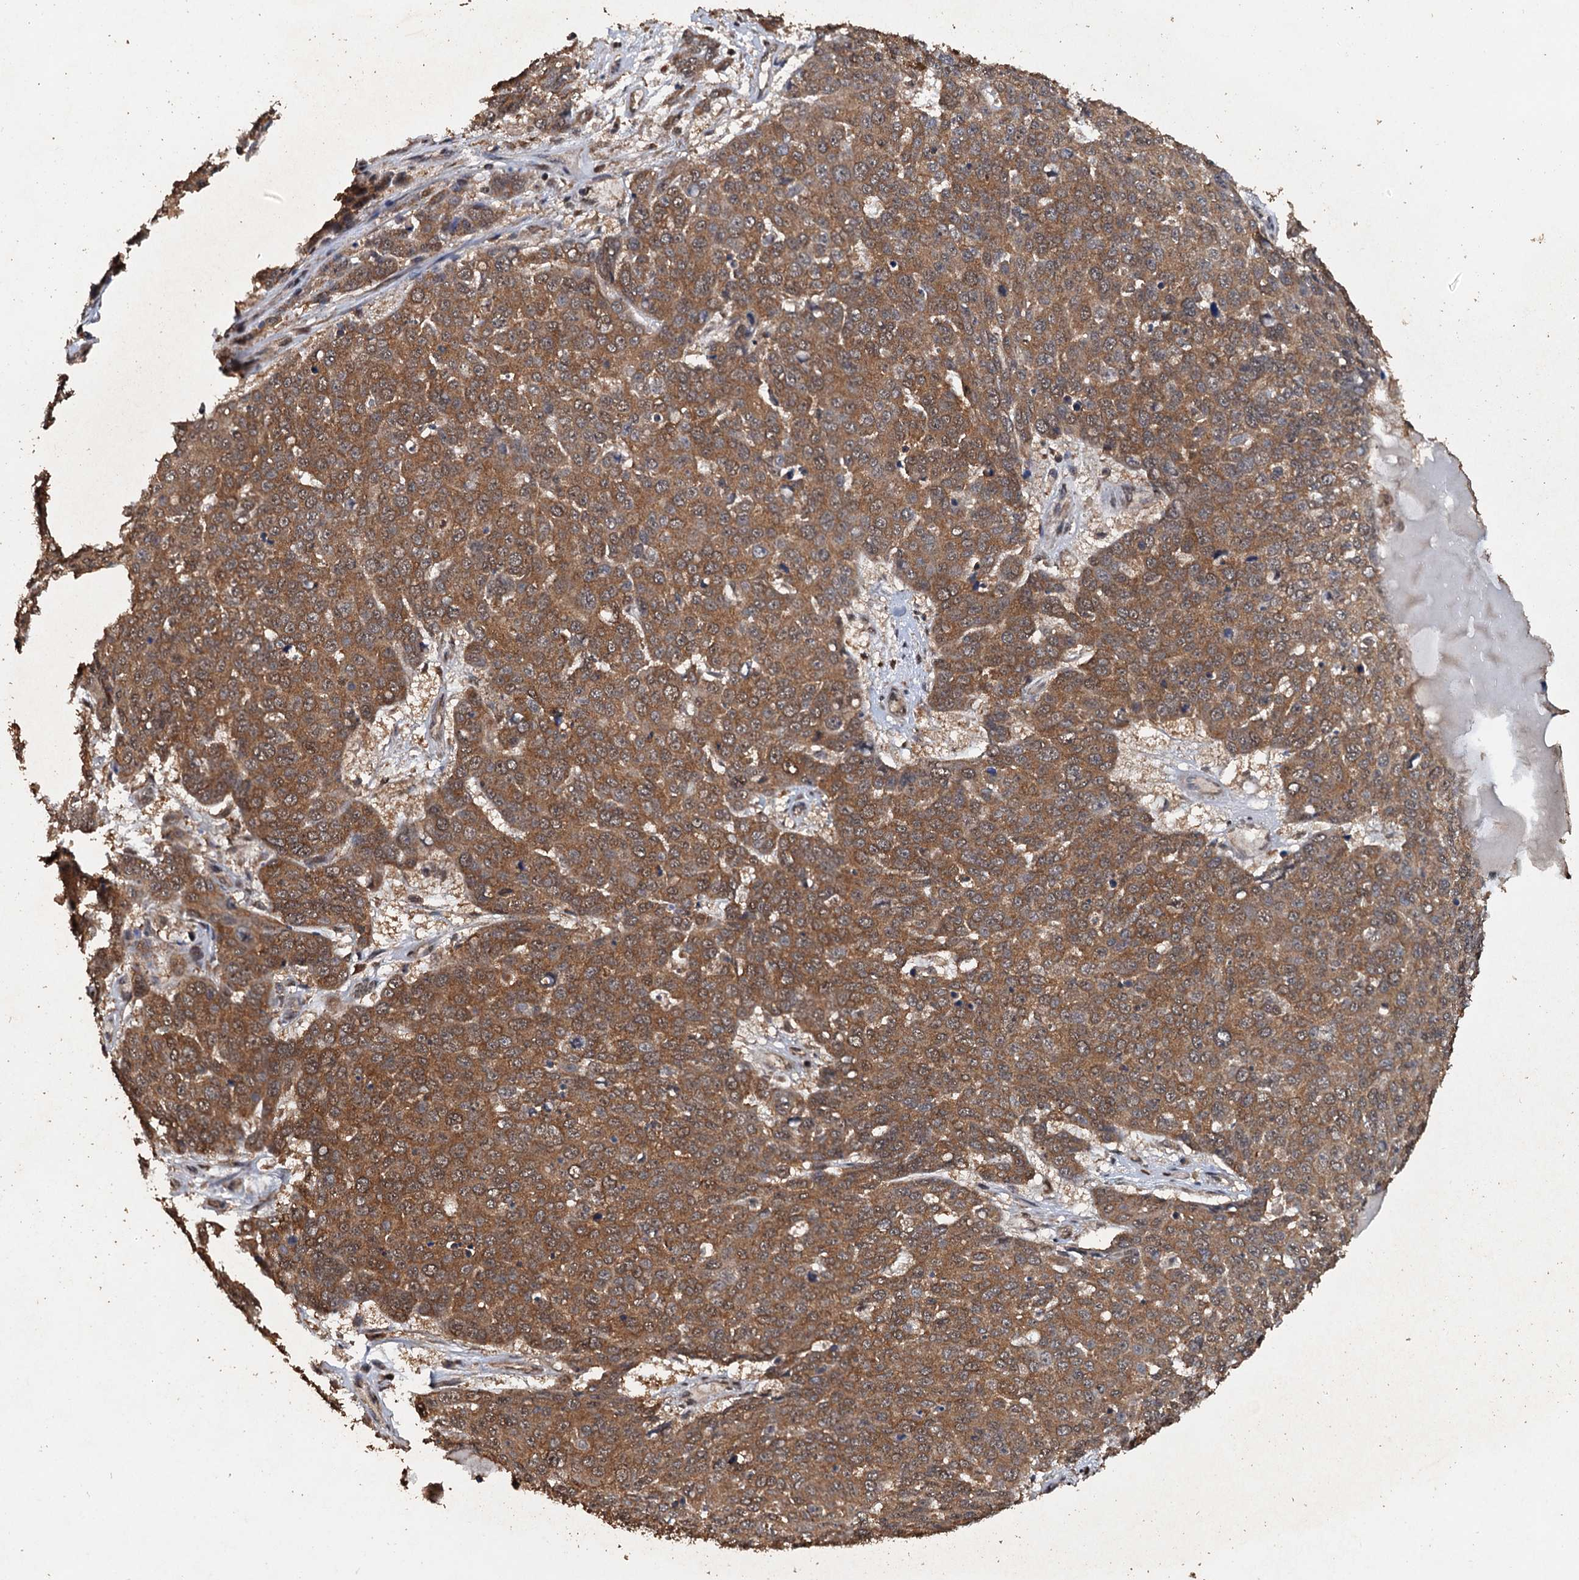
{"staining": {"intensity": "strong", "quantity": ">75%", "location": "cytoplasmic/membranous"}, "tissue": "skin cancer", "cell_type": "Tumor cells", "image_type": "cancer", "snomed": [{"axis": "morphology", "description": "Squamous cell carcinoma, NOS"}, {"axis": "topography", "description": "Skin"}], "caption": "The micrograph displays staining of squamous cell carcinoma (skin), revealing strong cytoplasmic/membranous protein expression (brown color) within tumor cells. The staining was performed using DAB (3,3'-diaminobenzidine) to visualize the protein expression in brown, while the nuclei were stained in blue with hematoxylin (Magnification: 20x).", "gene": "PSMD9", "patient": {"sex": "male", "age": 71}}